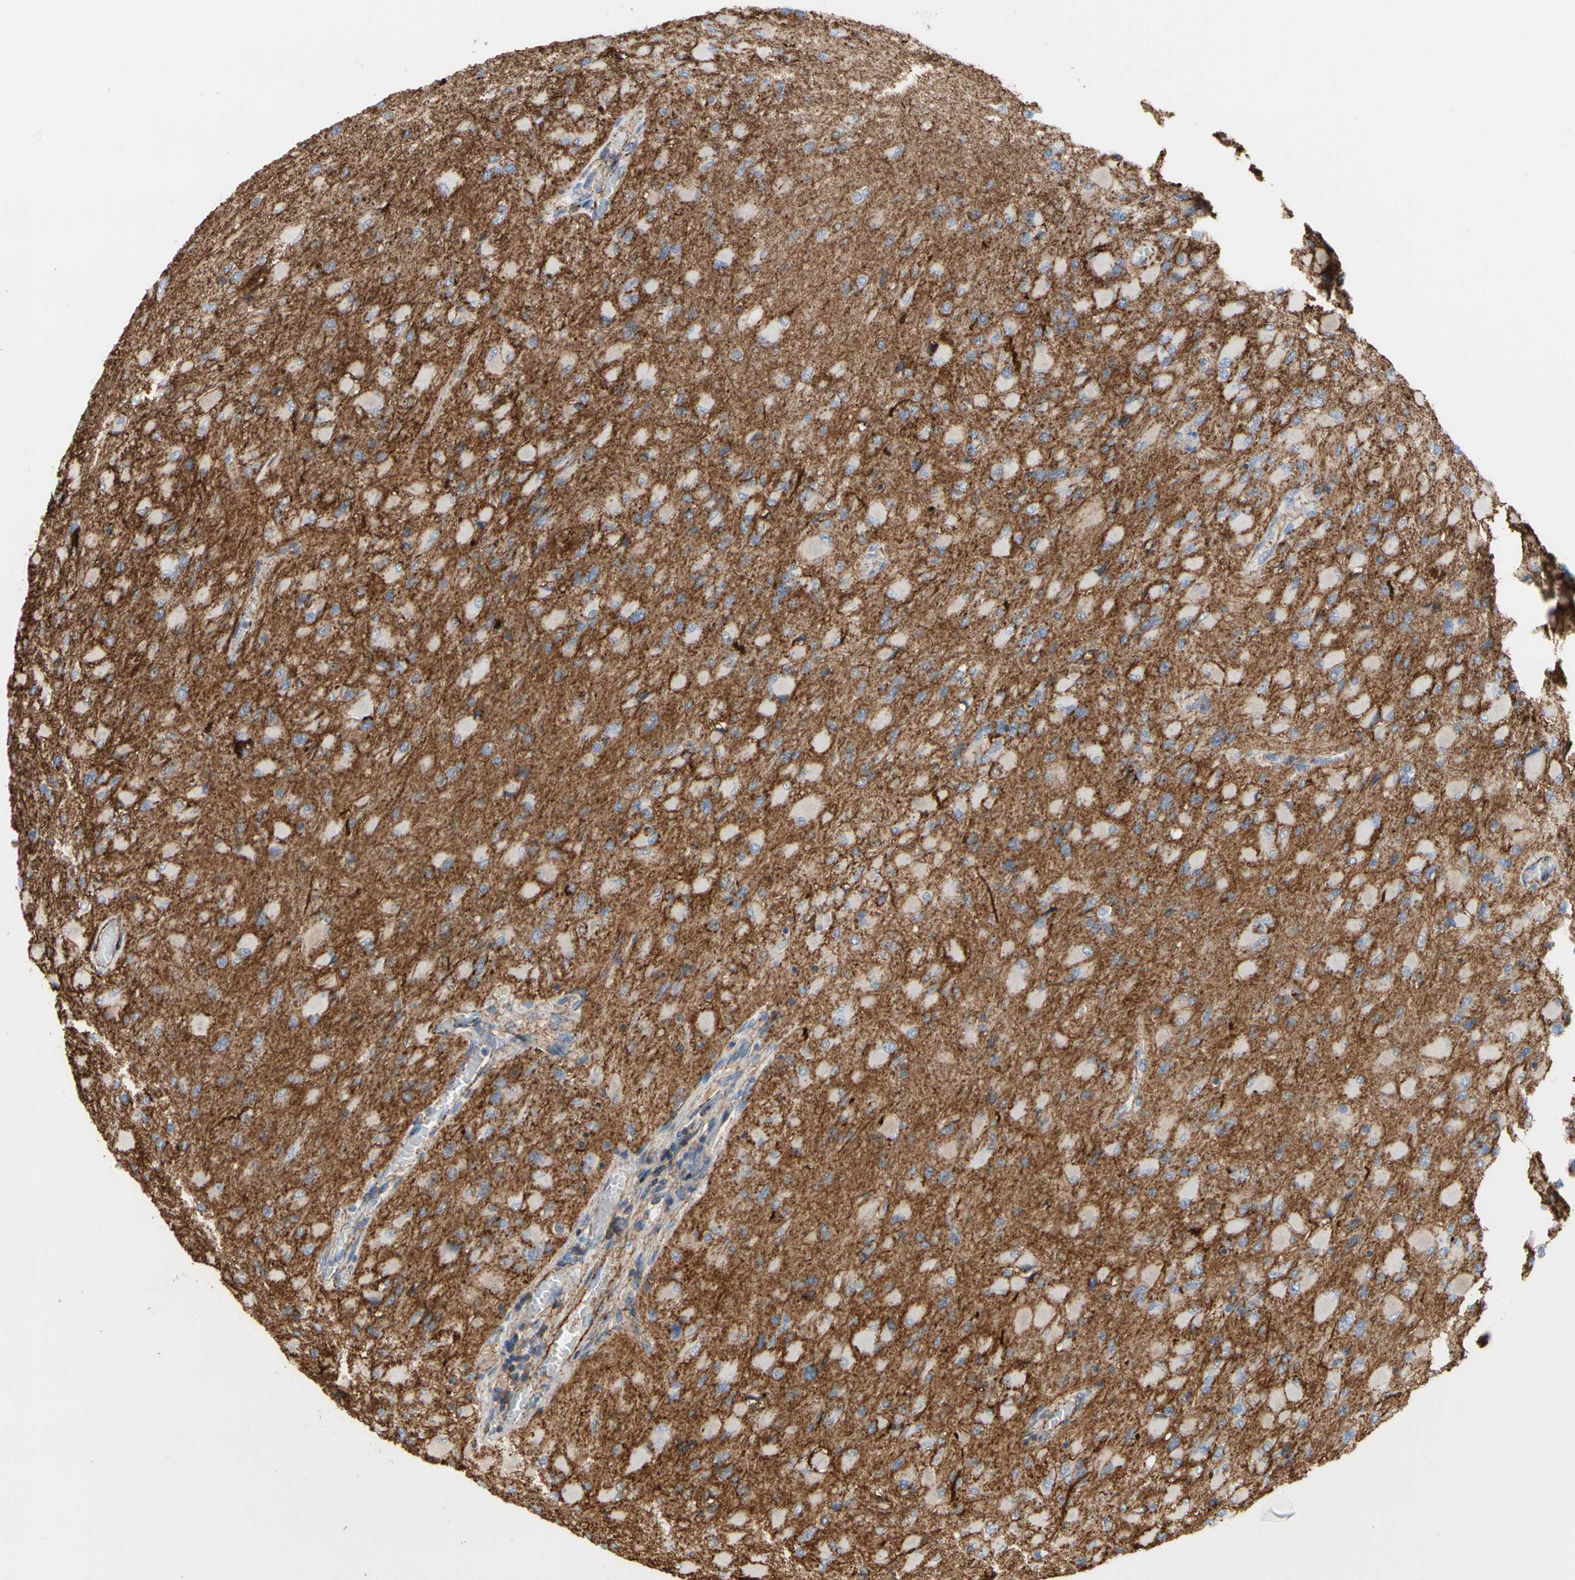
{"staining": {"intensity": "negative", "quantity": "none", "location": "none"}, "tissue": "glioma", "cell_type": "Tumor cells", "image_type": "cancer", "snomed": [{"axis": "morphology", "description": "Glioma, malignant, High grade"}, {"axis": "topography", "description": "Cerebral cortex"}], "caption": "DAB immunohistochemical staining of human malignant high-grade glioma shows no significant staining in tumor cells.", "gene": "ANXA6", "patient": {"sex": "female", "age": 36}}